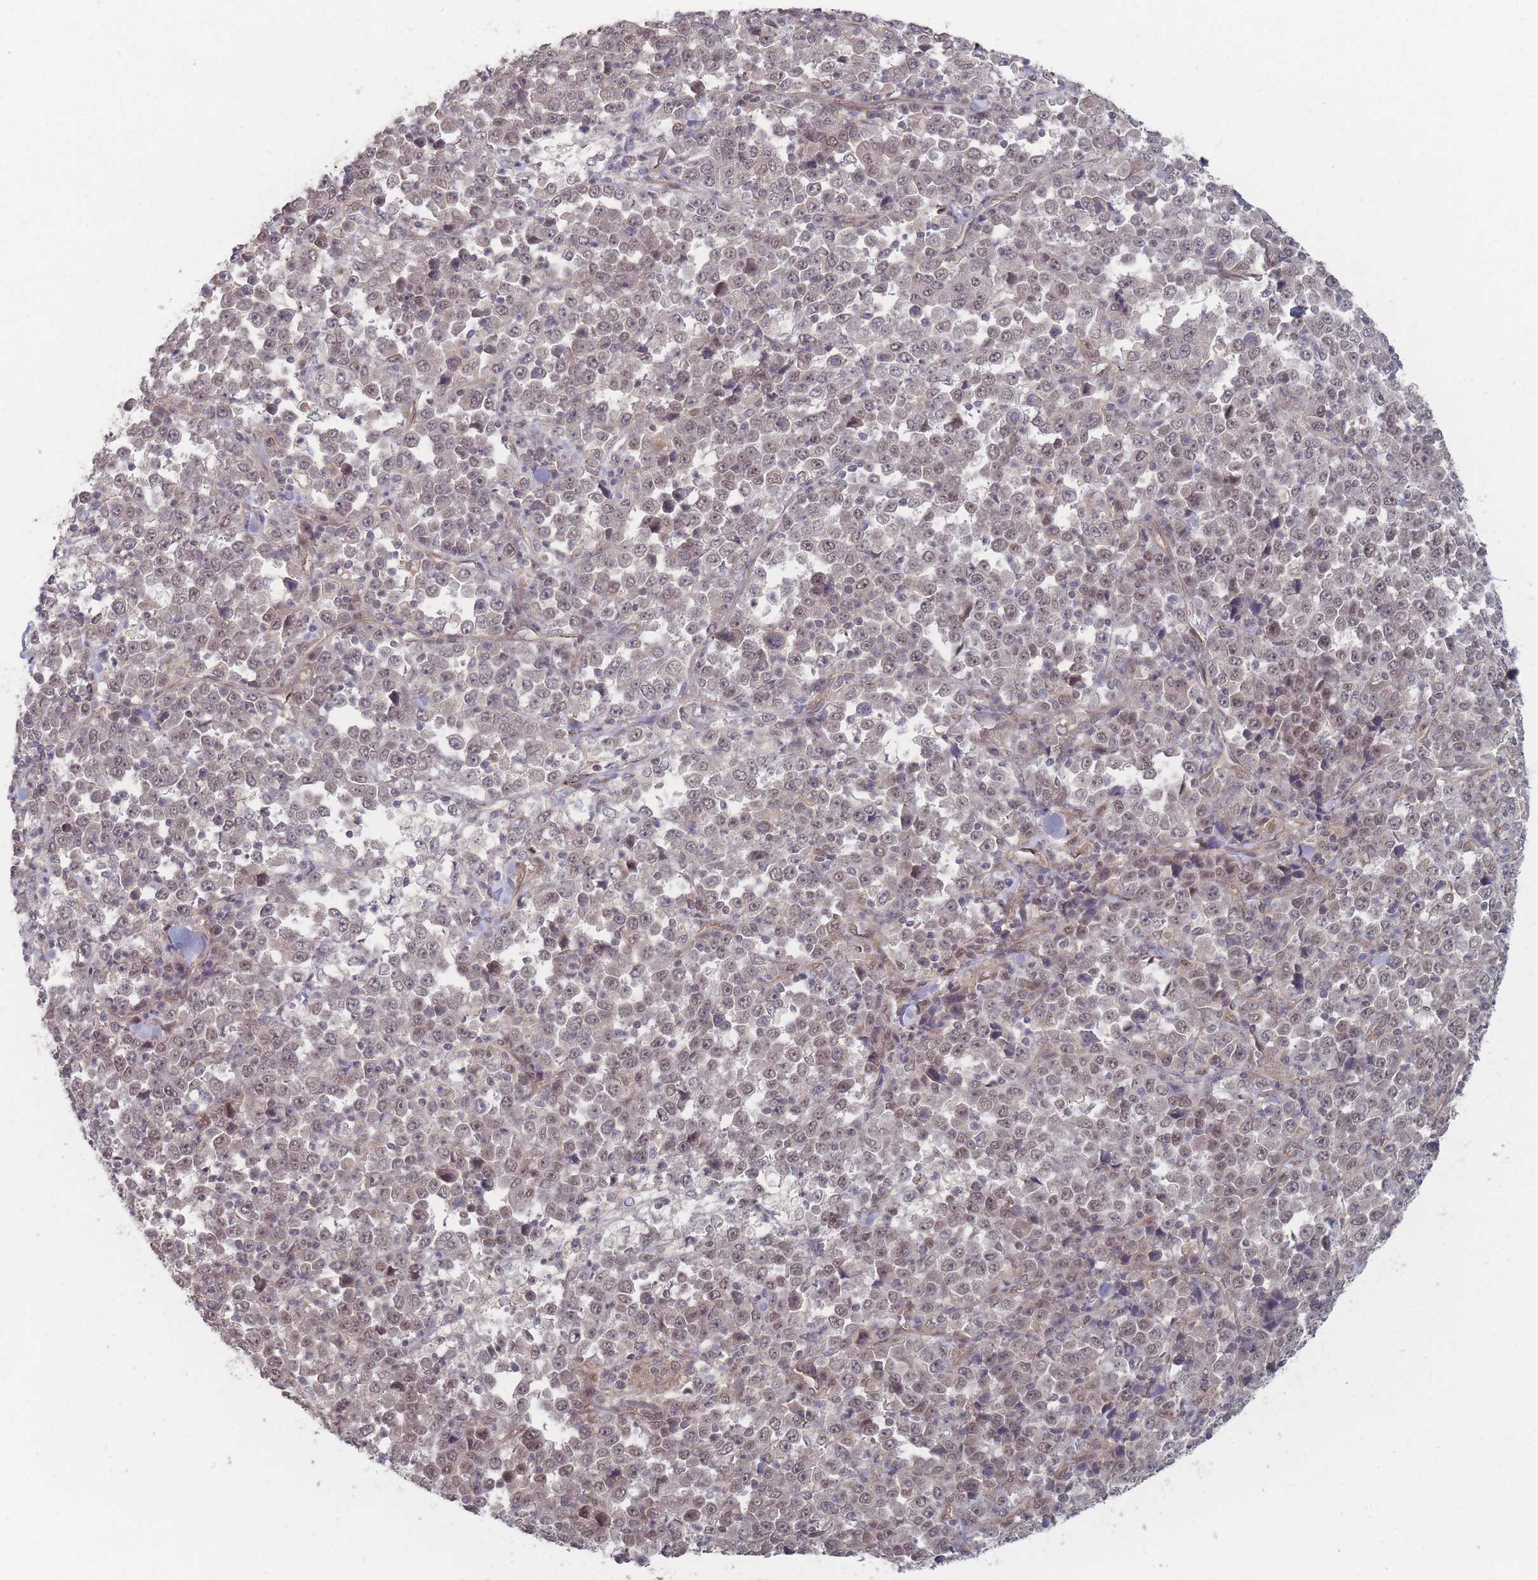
{"staining": {"intensity": "weak", "quantity": "25%-75%", "location": "nuclear"}, "tissue": "stomach cancer", "cell_type": "Tumor cells", "image_type": "cancer", "snomed": [{"axis": "morphology", "description": "Normal tissue, NOS"}, {"axis": "morphology", "description": "Adenocarcinoma, NOS"}, {"axis": "topography", "description": "Stomach, upper"}, {"axis": "topography", "description": "Stomach"}], "caption": "Adenocarcinoma (stomach) stained with a protein marker shows weak staining in tumor cells.", "gene": "CNTRL", "patient": {"sex": "male", "age": 59}}